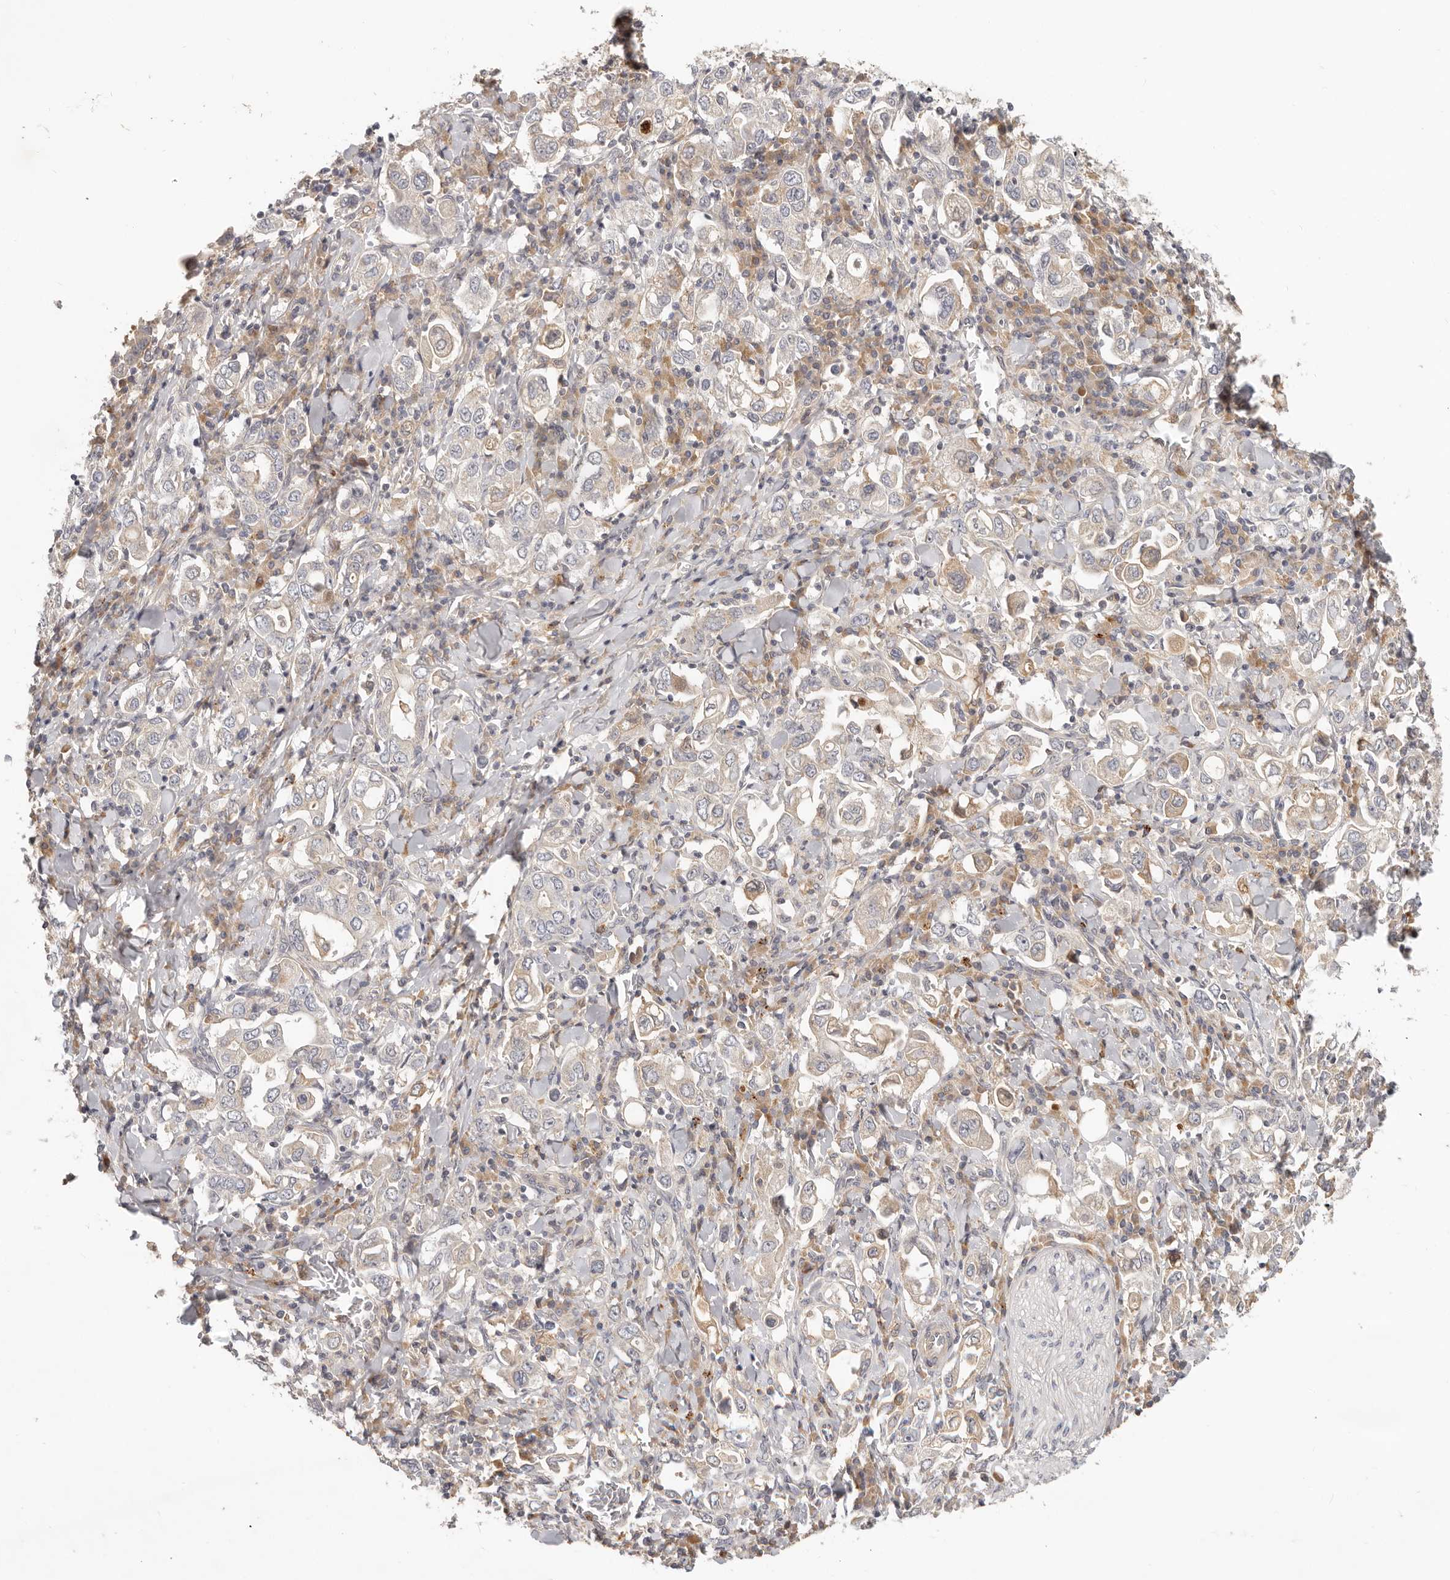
{"staining": {"intensity": "weak", "quantity": "<25%", "location": "cytoplasmic/membranous"}, "tissue": "stomach cancer", "cell_type": "Tumor cells", "image_type": "cancer", "snomed": [{"axis": "morphology", "description": "Adenocarcinoma, NOS"}, {"axis": "topography", "description": "Stomach, upper"}], "caption": "There is no significant expression in tumor cells of stomach adenocarcinoma.", "gene": "USP49", "patient": {"sex": "male", "age": 62}}